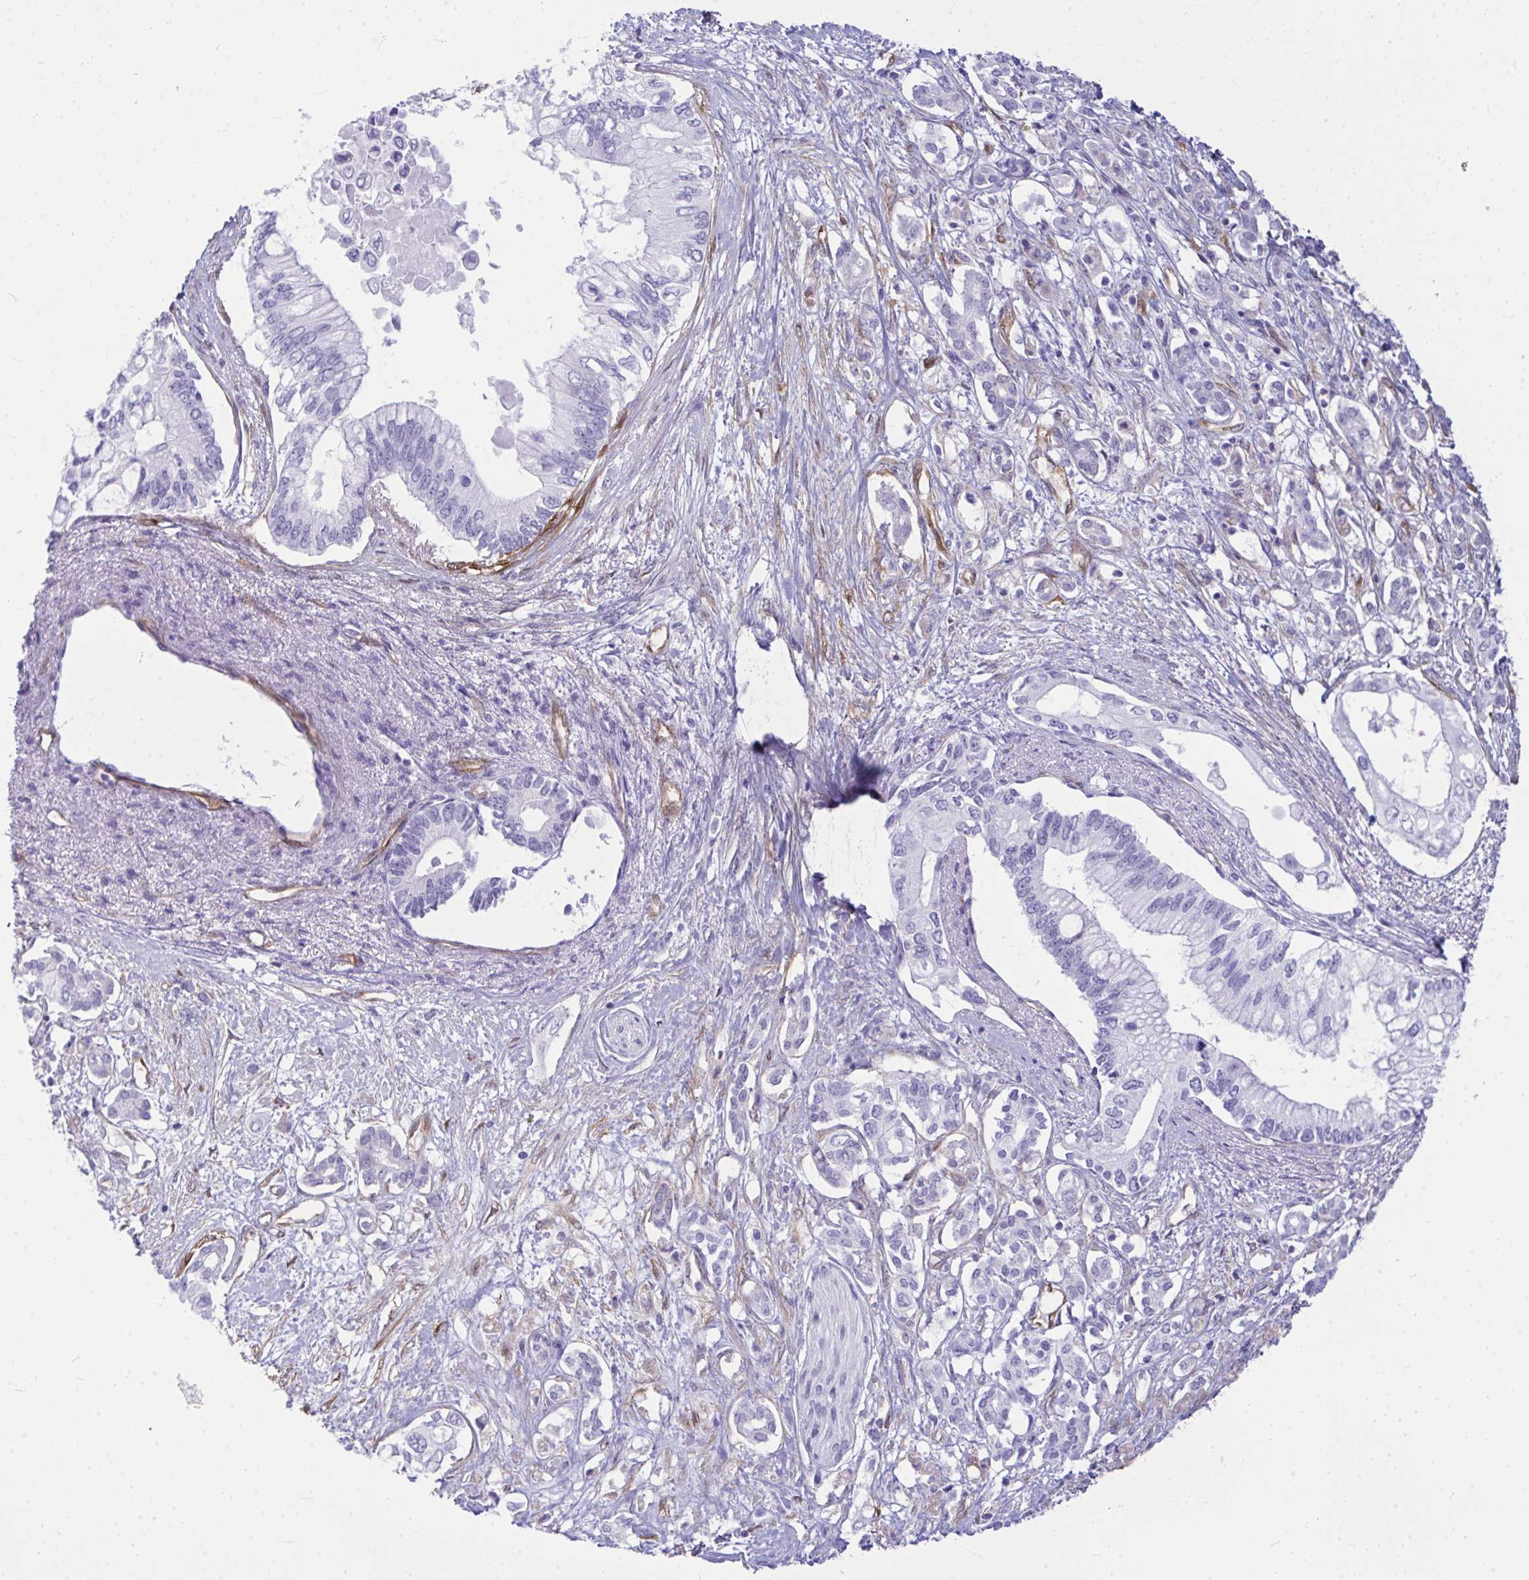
{"staining": {"intensity": "negative", "quantity": "none", "location": "none"}, "tissue": "pancreatic cancer", "cell_type": "Tumor cells", "image_type": "cancer", "snomed": [{"axis": "morphology", "description": "Adenocarcinoma, NOS"}, {"axis": "topography", "description": "Pancreas"}], "caption": "Pancreatic adenocarcinoma stained for a protein using immunohistochemistry exhibits no expression tumor cells.", "gene": "LIMS2", "patient": {"sex": "female", "age": 63}}